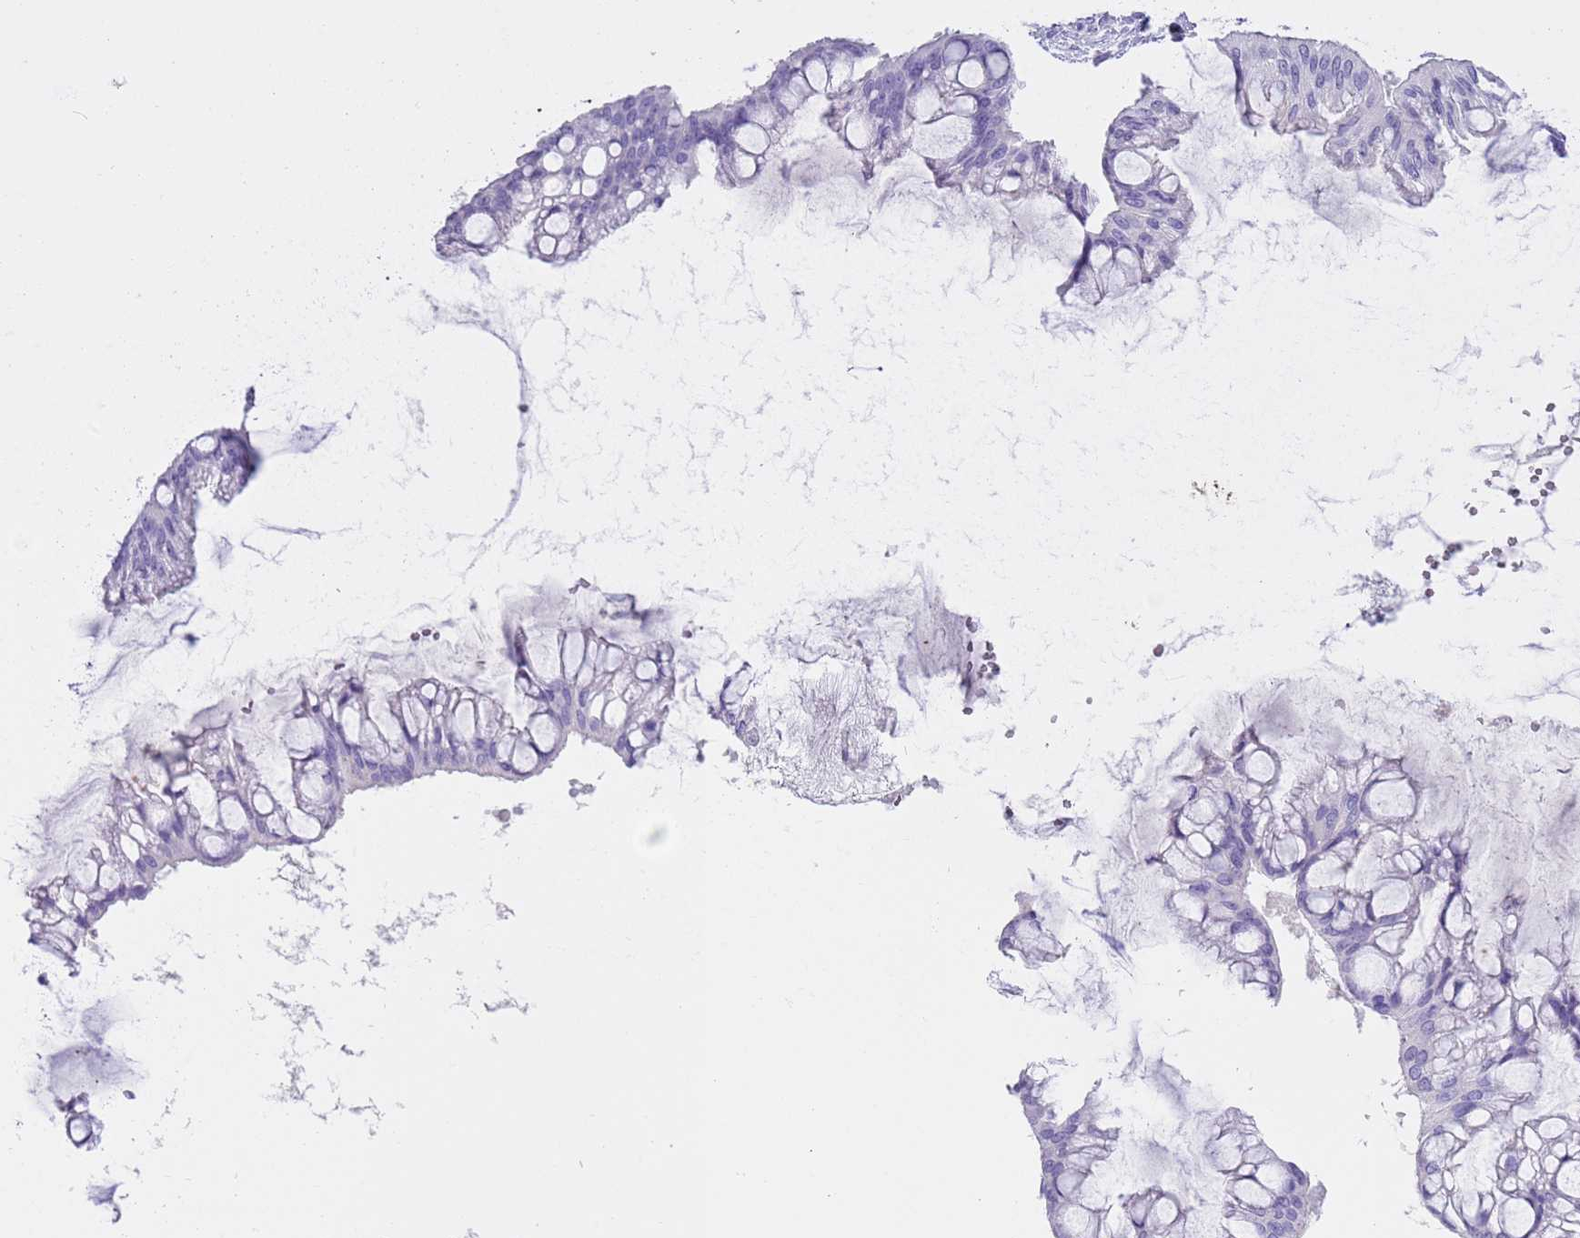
{"staining": {"intensity": "negative", "quantity": "none", "location": "none"}, "tissue": "ovarian cancer", "cell_type": "Tumor cells", "image_type": "cancer", "snomed": [{"axis": "morphology", "description": "Cystadenocarcinoma, mucinous, NOS"}, {"axis": "topography", "description": "Ovary"}], "caption": "This is a photomicrograph of IHC staining of ovarian cancer (mucinous cystadenocarcinoma), which shows no positivity in tumor cells.", "gene": "TBC1D10B", "patient": {"sex": "female", "age": 73}}